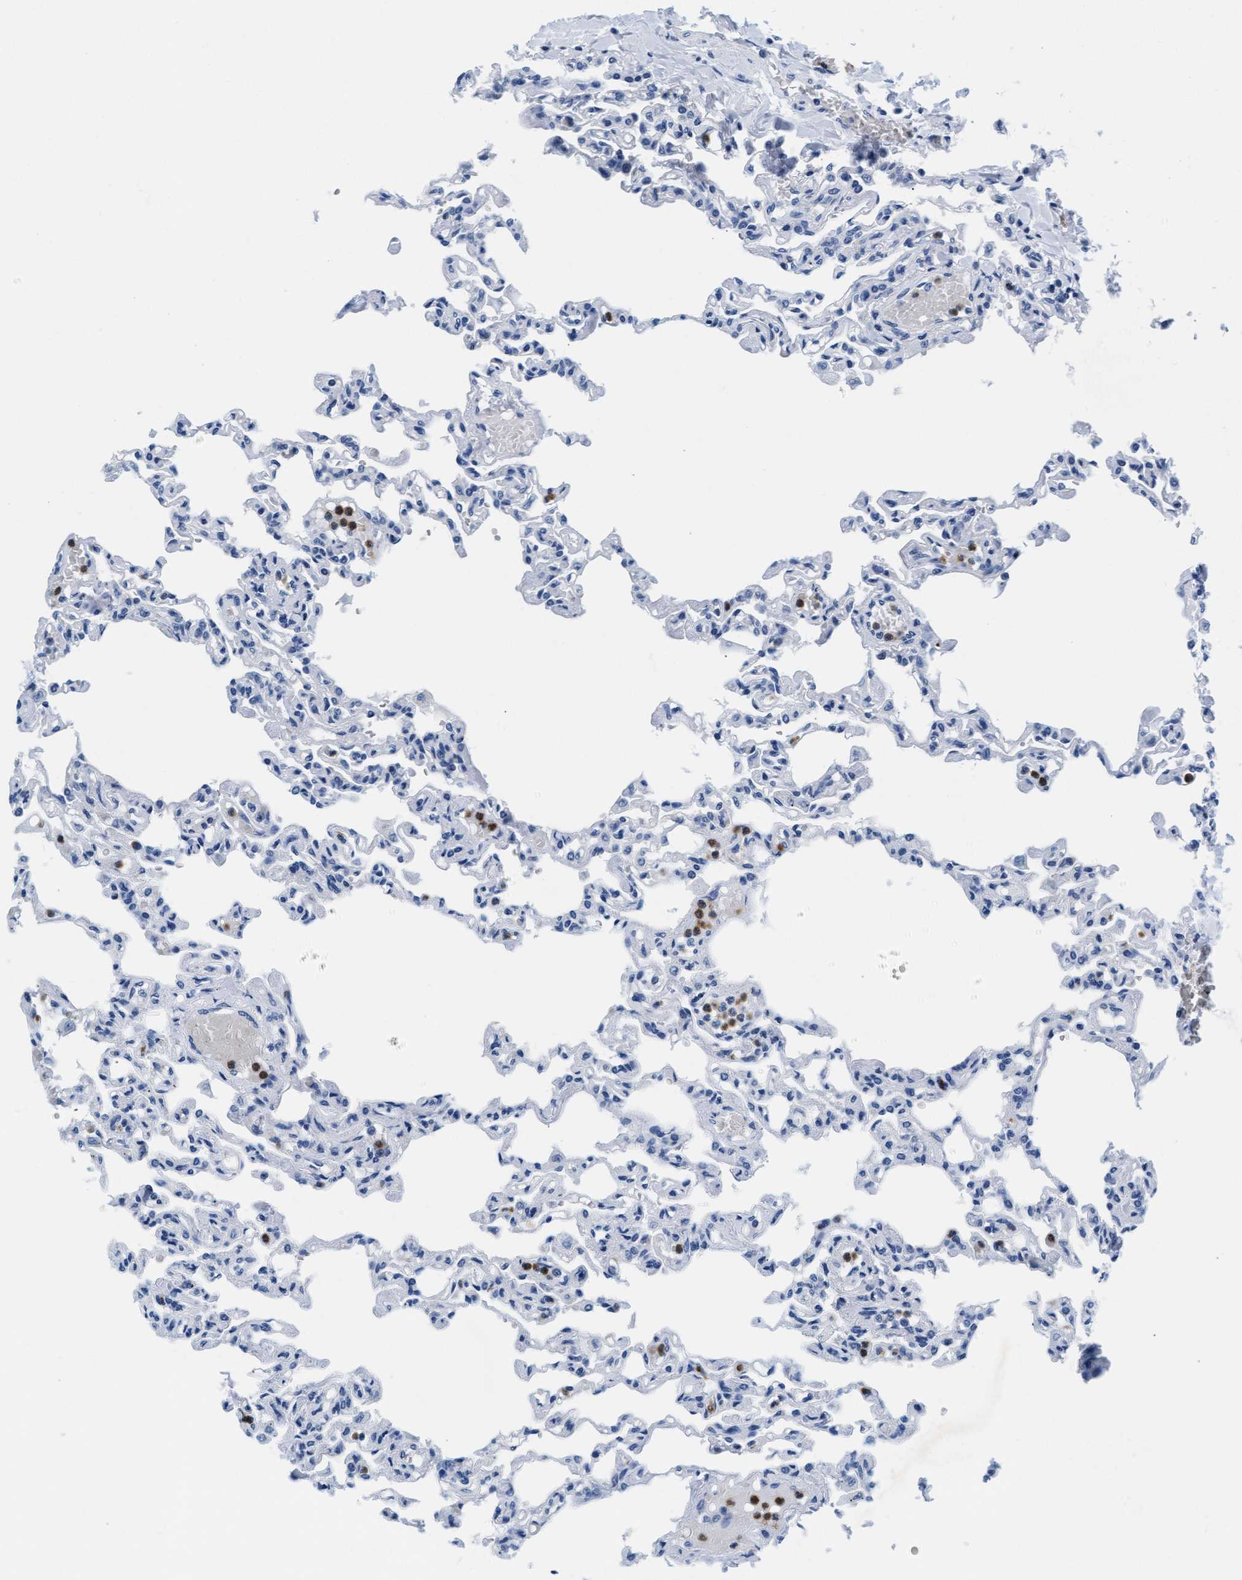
{"staining": {"intensity": "negative", "quantity": "none", "location": "none"}, "tissue": "lung", "cell_type": "Alveolar cells", "image_type": "normal", "snomed": [{"axis": "morphology", "description": "Normal tissue, NOS"}, {"axis": "topography", "description": "Lung"}], "caption": "Human lung stained for a protein using immunohistochemistry reveals no staining in alveolar cells.", "gene": "MMP8", "patient": {"sex": "male", "age": 21}}